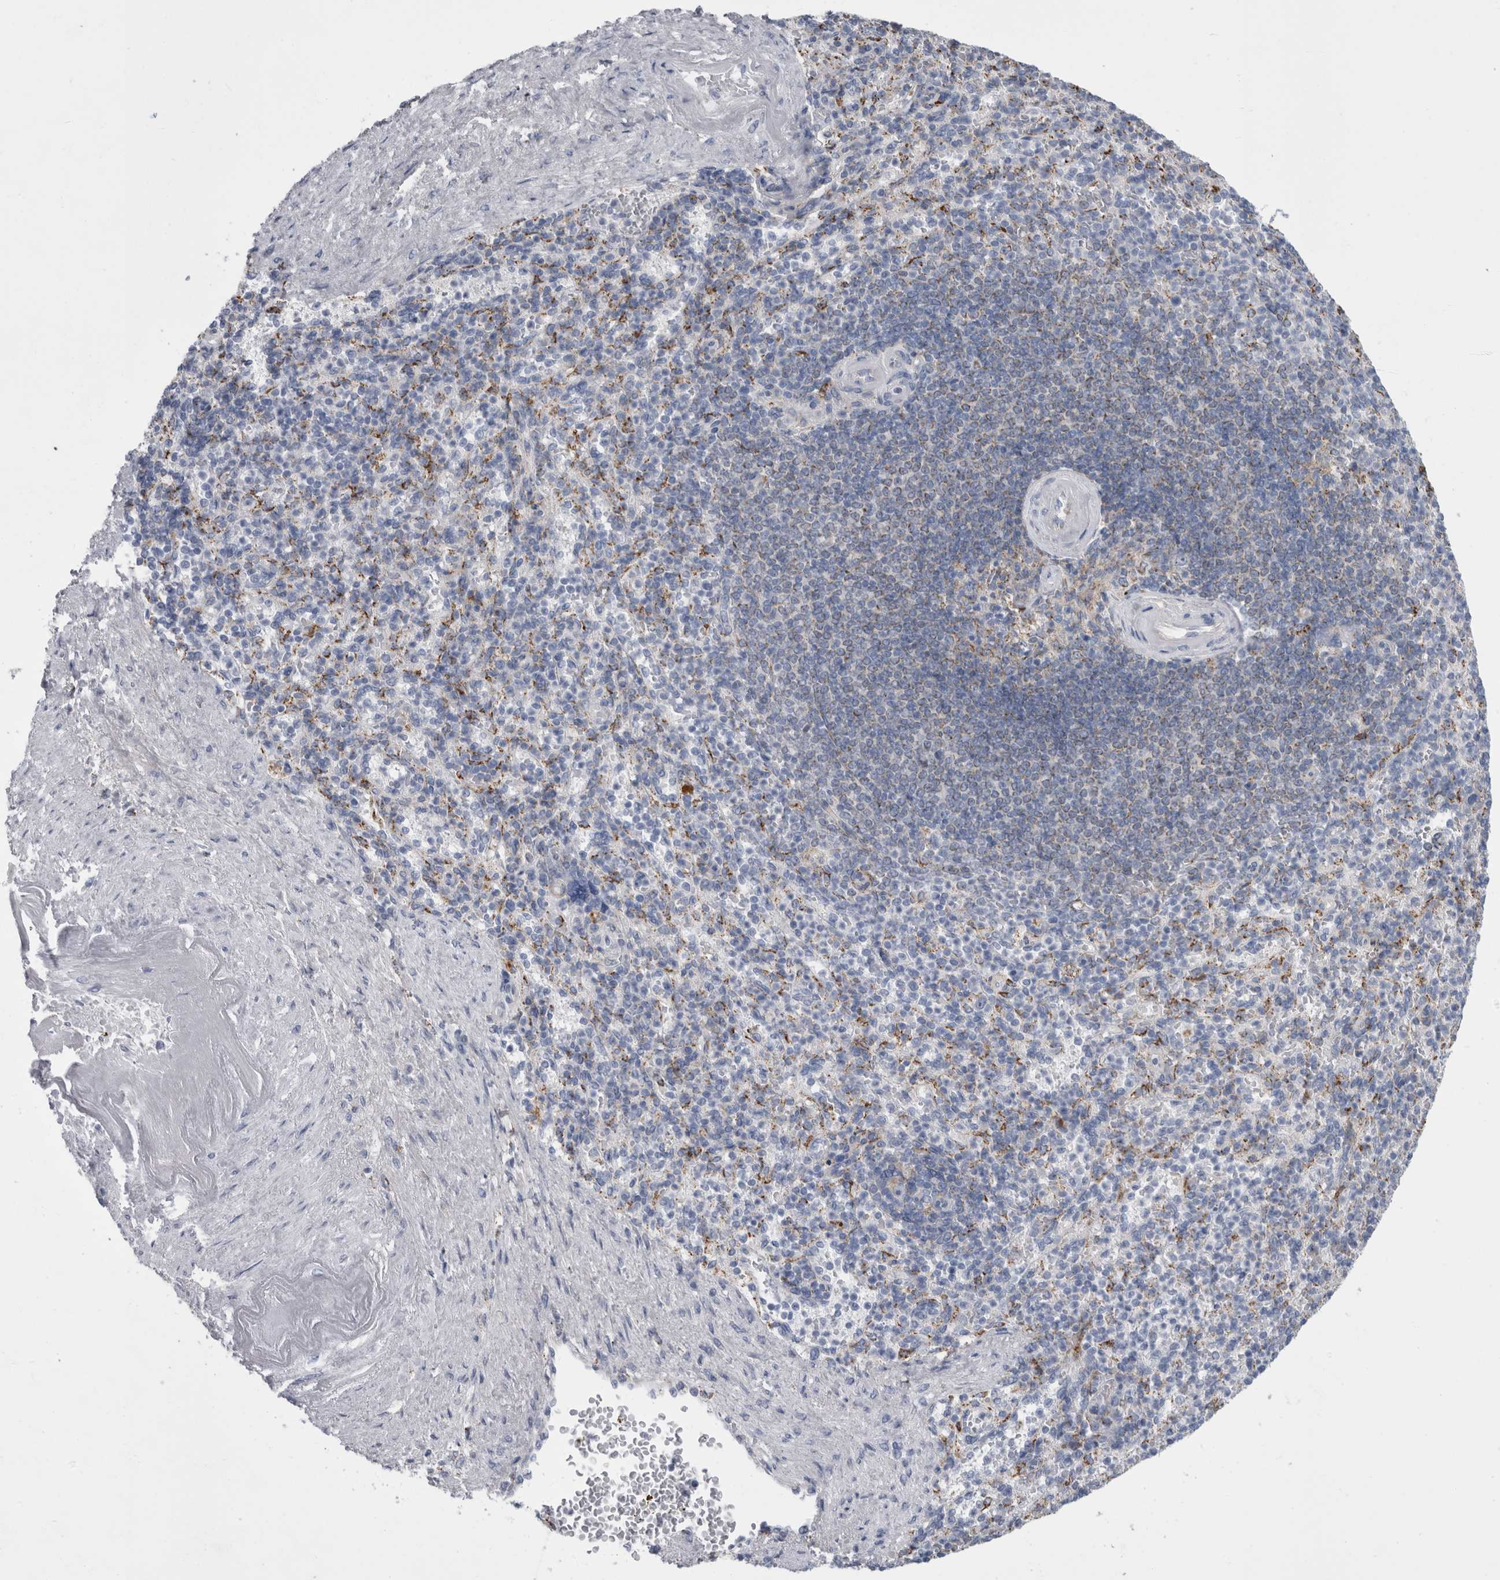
{"staining": {"intensity": "moderate", "quantity": "<25%", "location": "cytoplasmic/membranous"}, "tissue": "spleen", "cell_type": "Cells in red pulp", "image_type": "normal", "snomed": [{"axis": "morphology", "description": "Normal tissue, NOS"}, {"axis": "topography", "description": "Spleen"}], "caption": "Normal spleen demonstrates moderate cytoplasmic/membranous expression in about <25% of cells in red pulp, visualized by immunohistochemistry. Immunohistochemistry stains the protein of interest in brown and the nuclei are stained blue.", "gene": "GATM", "patient": {"sex": "female", "age": 74}}